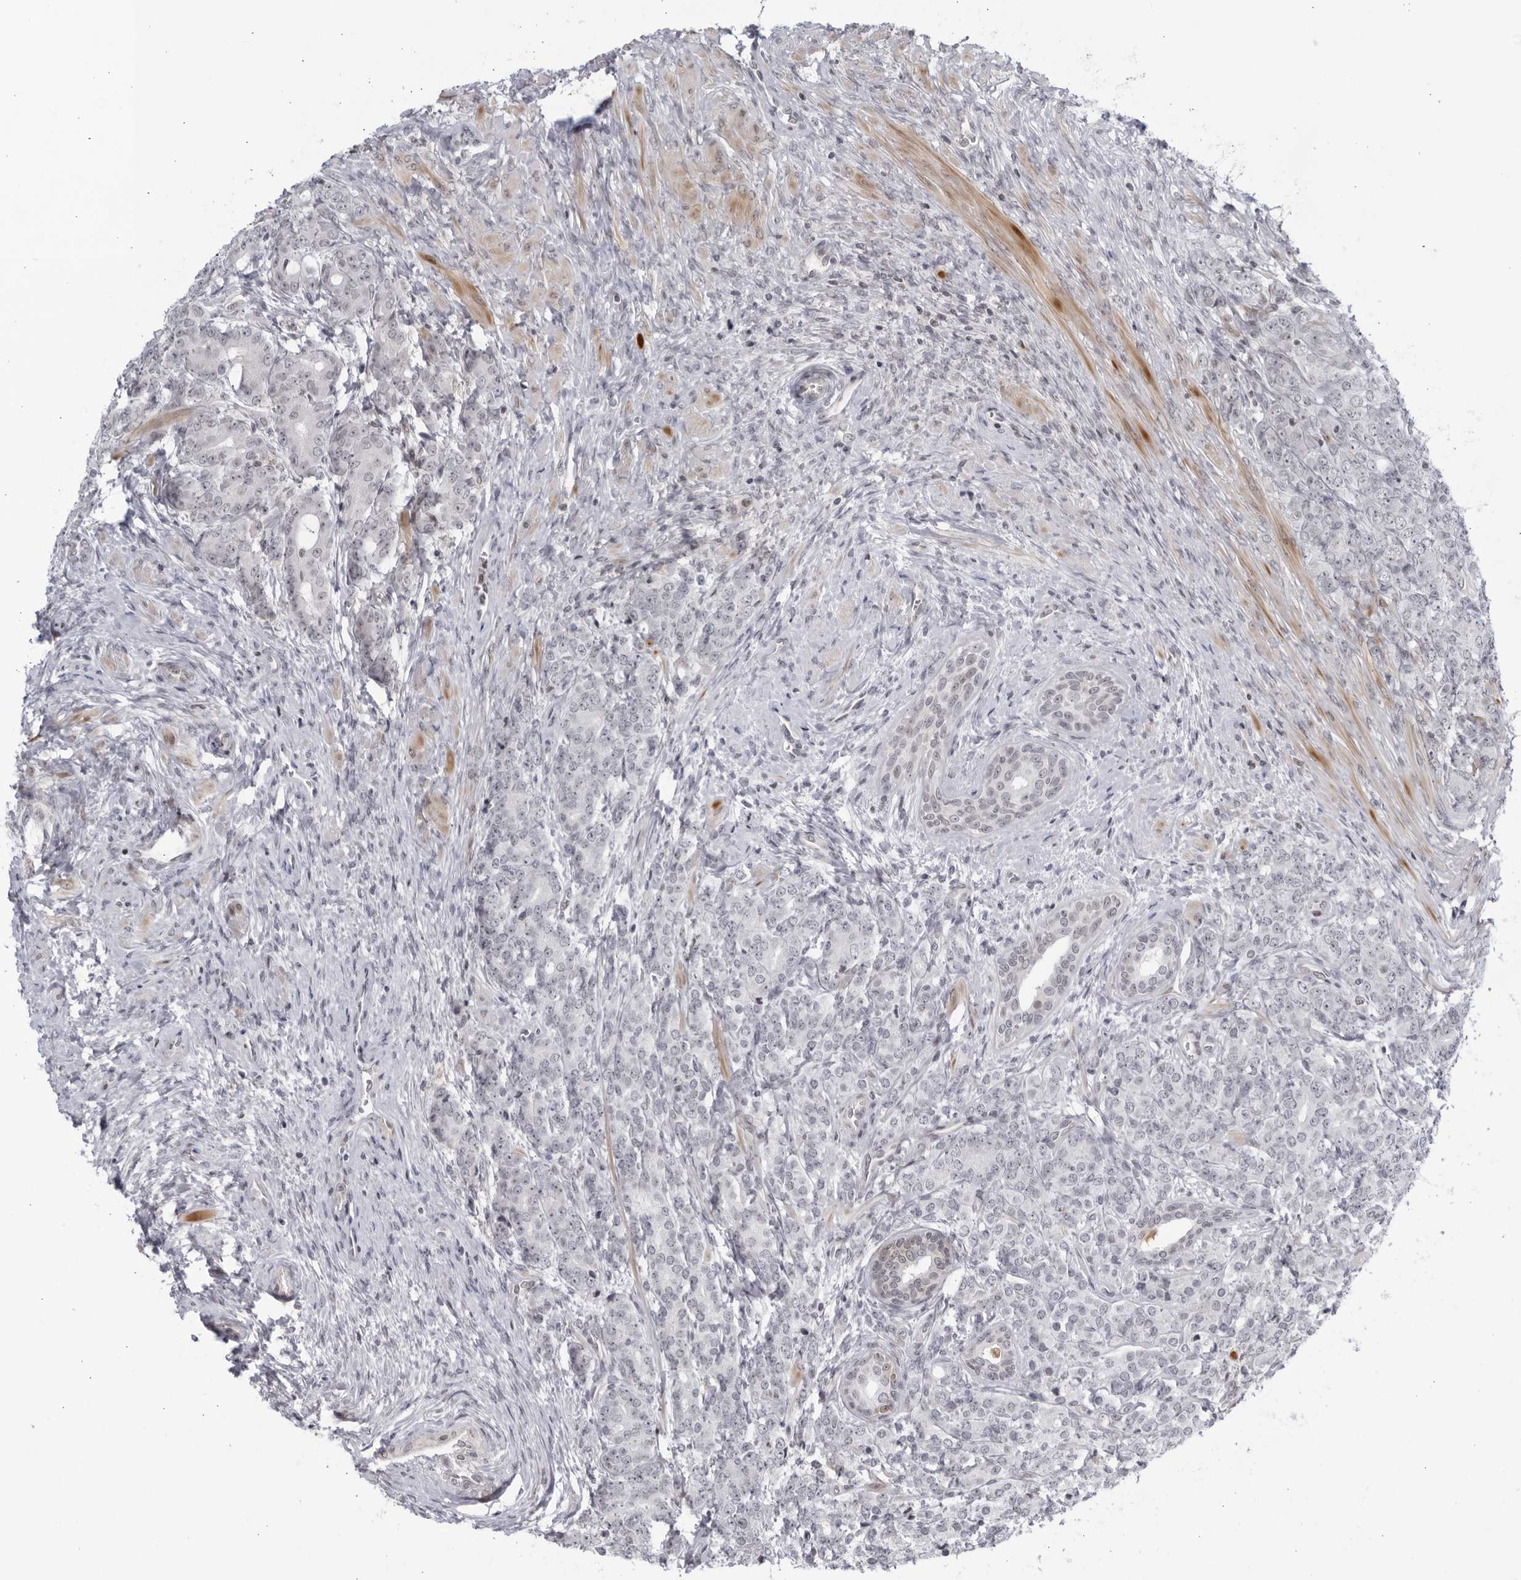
{"staining": {"intensity": "negative", "quantity": "none", "location": "none"}, "tissue": "prostate cancer", "cell_type": "Tumor cells", "image_type": "cancer", "snomed": [{"axis": "morphology", "description": "Adenocarcinoma, High grade"}, {"axis": "topography", "description": "Prostate"}], "caption": "IHC histopathology image of neoplastic tissue: prostate adenocarcinoma (high-grade) stained with DAB (3,3'-diaminobenzidine) shows no significant protein staining in tumor cells.", "gene": "DTL", "patient": {"sex": "male", "age": 62}}